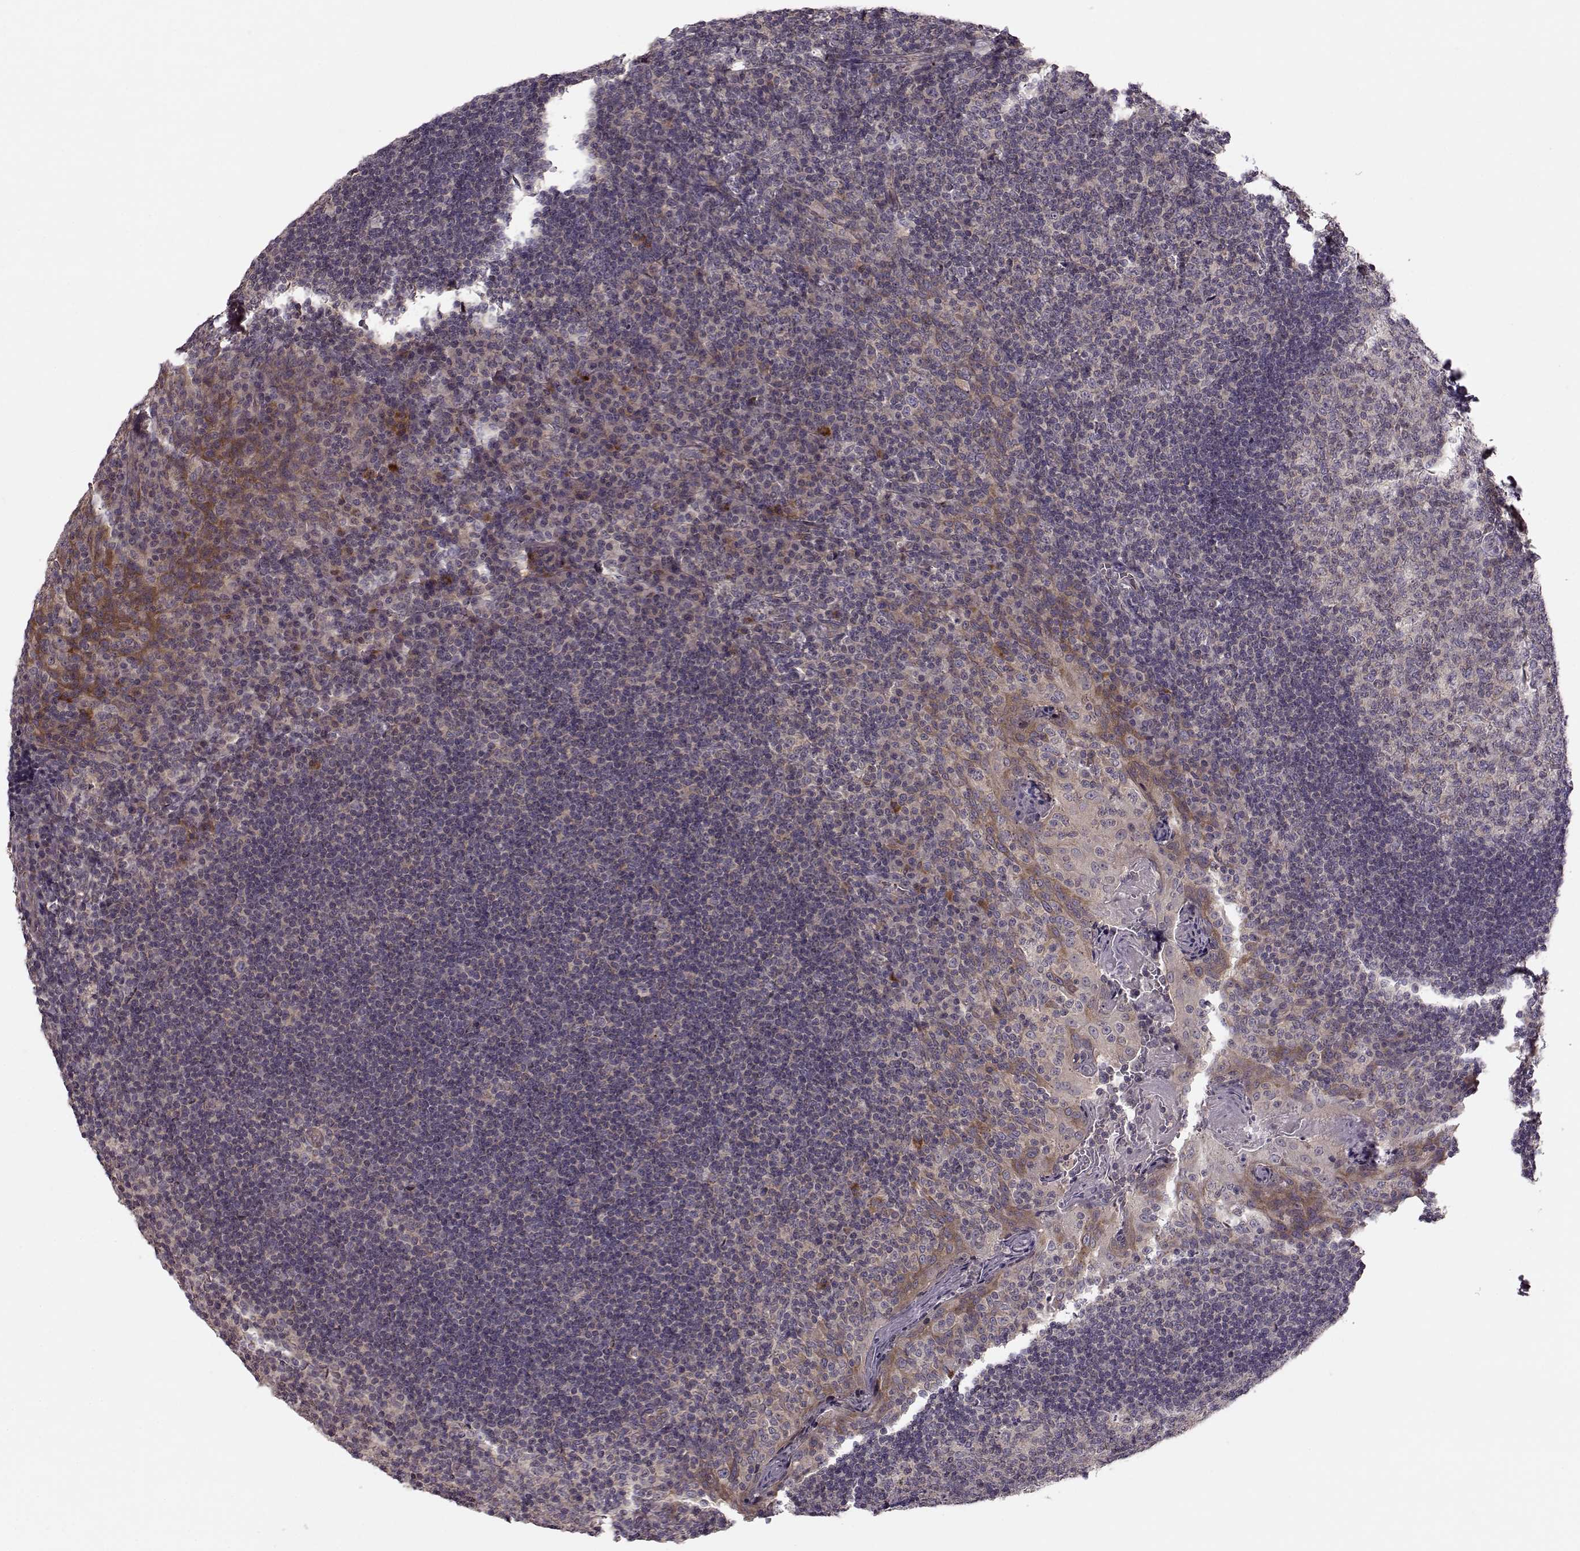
{"staining": {"intensity": "weak", "quantity": "<25%", "location": "cytoplasmic/membranous"}, "tissue": "tonsil", "cell_type": "Germinal center cells", "image_type": "normal", "snomed": [{"axis": "morphology", "description": "Normal tissue, NOS"}, {"axis": "topography", "description": "Tonsil"}], "caption": "Immunohistochemistry (IHC) micrograph of benign tonsil: tonsil stained with DAB (3,3'-diaminobenzidine) exhibits no significant protein positivity in germinal center cells.", "gene": "SLAIN2", "patient": {"sex": "male", "age": 17}}